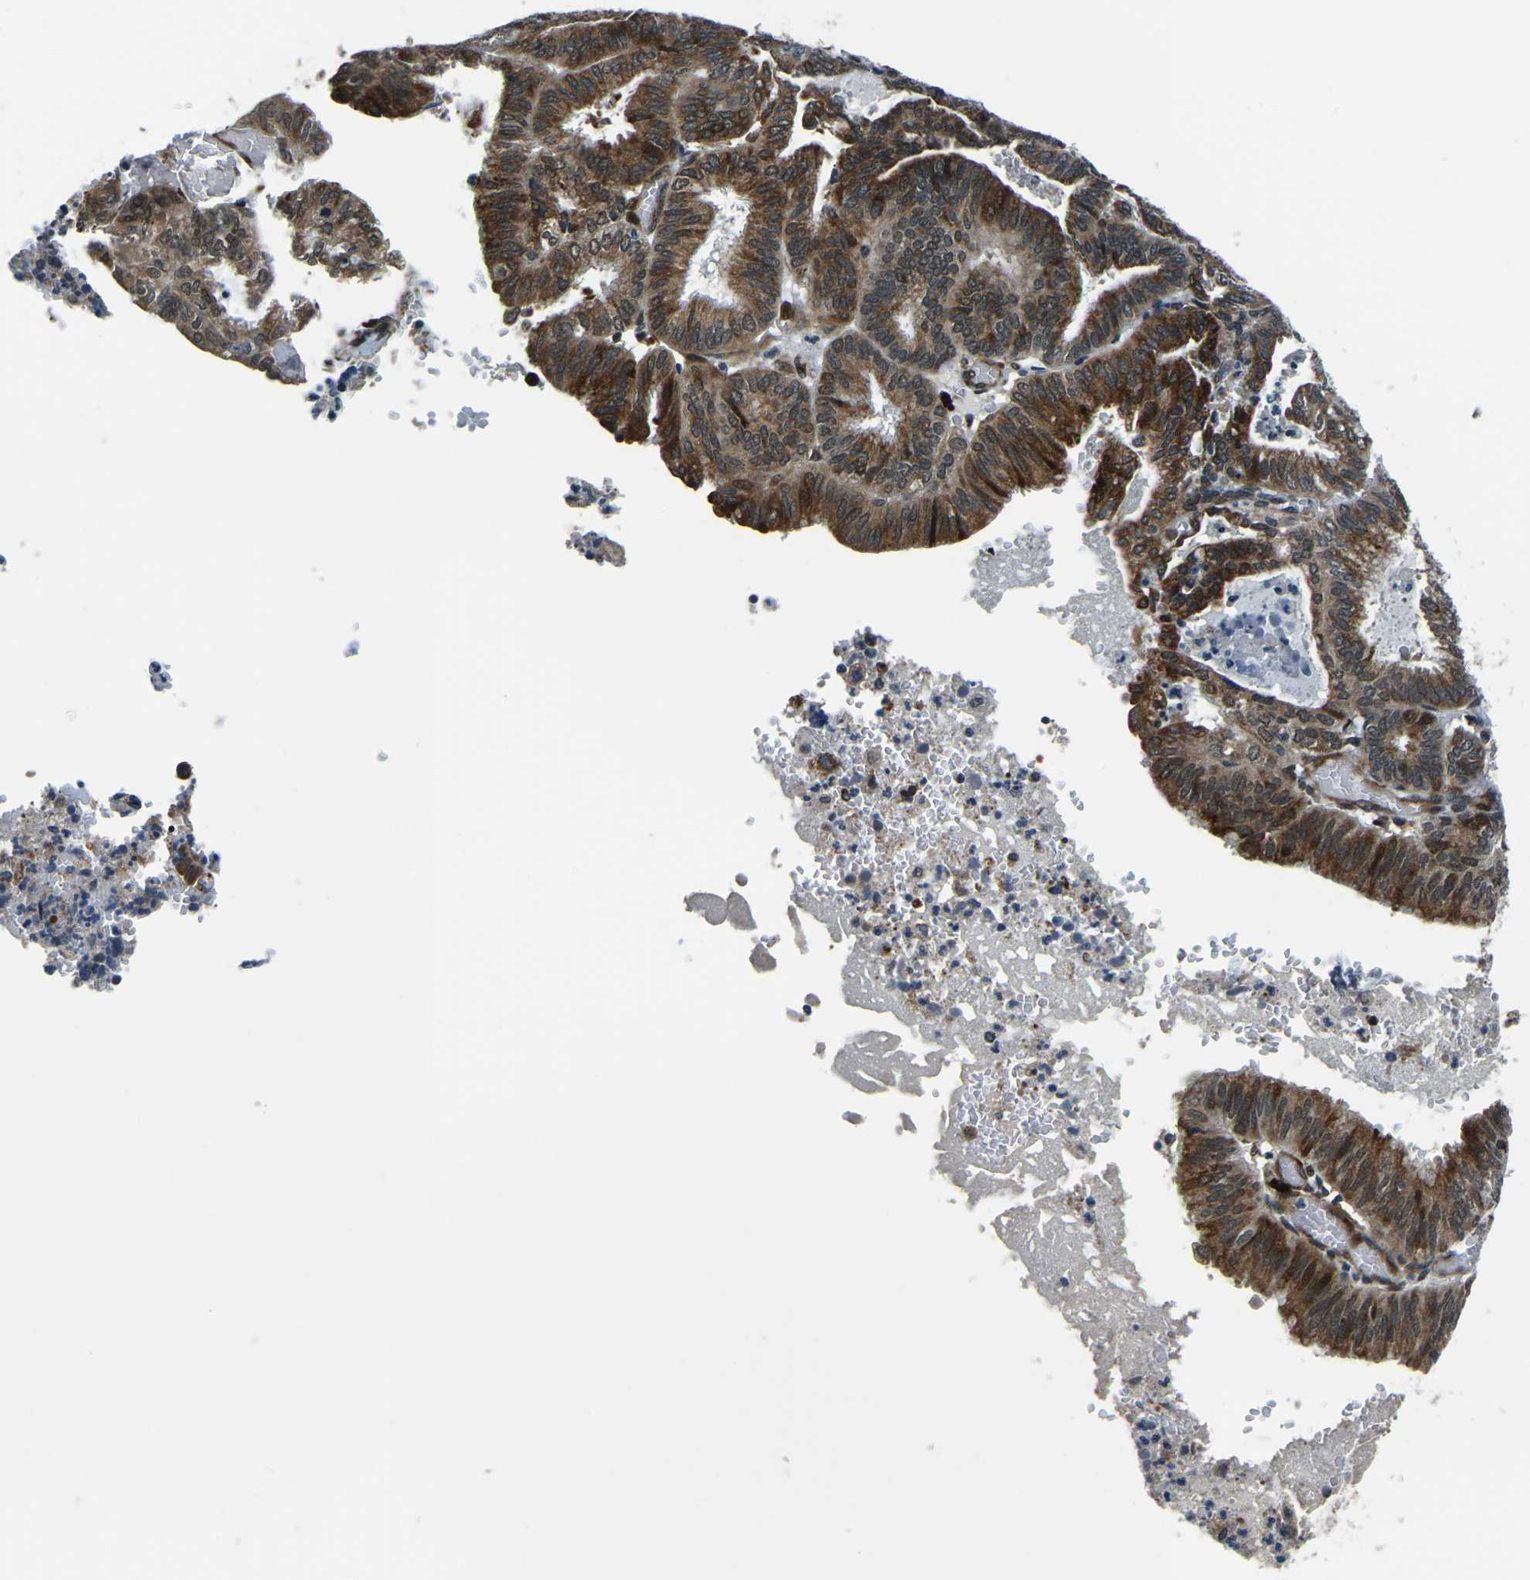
{"staining": {"intensity": "moderate", "quantity": ">75%", "location": "cytoplasmic/membranous"}, "tissue": "endometrial cancer", "cell_type": "Tumor cells", "image_type": "cancer", "snomed": [{"axis": "morphology", "description": "Adenocarcinoma, NOS"}, {"axis": "topography", "description": "Uterus"}], "caption": "High-power microscopy captured an immunohistochemistry micrograph of adenocarcinoma (endometrial), revealing moderate cytoplasmic/membranous staining in approximately >75% of tumor cells.", "gene": "ING2", "patient": {"sex": "female", "age": 60}}